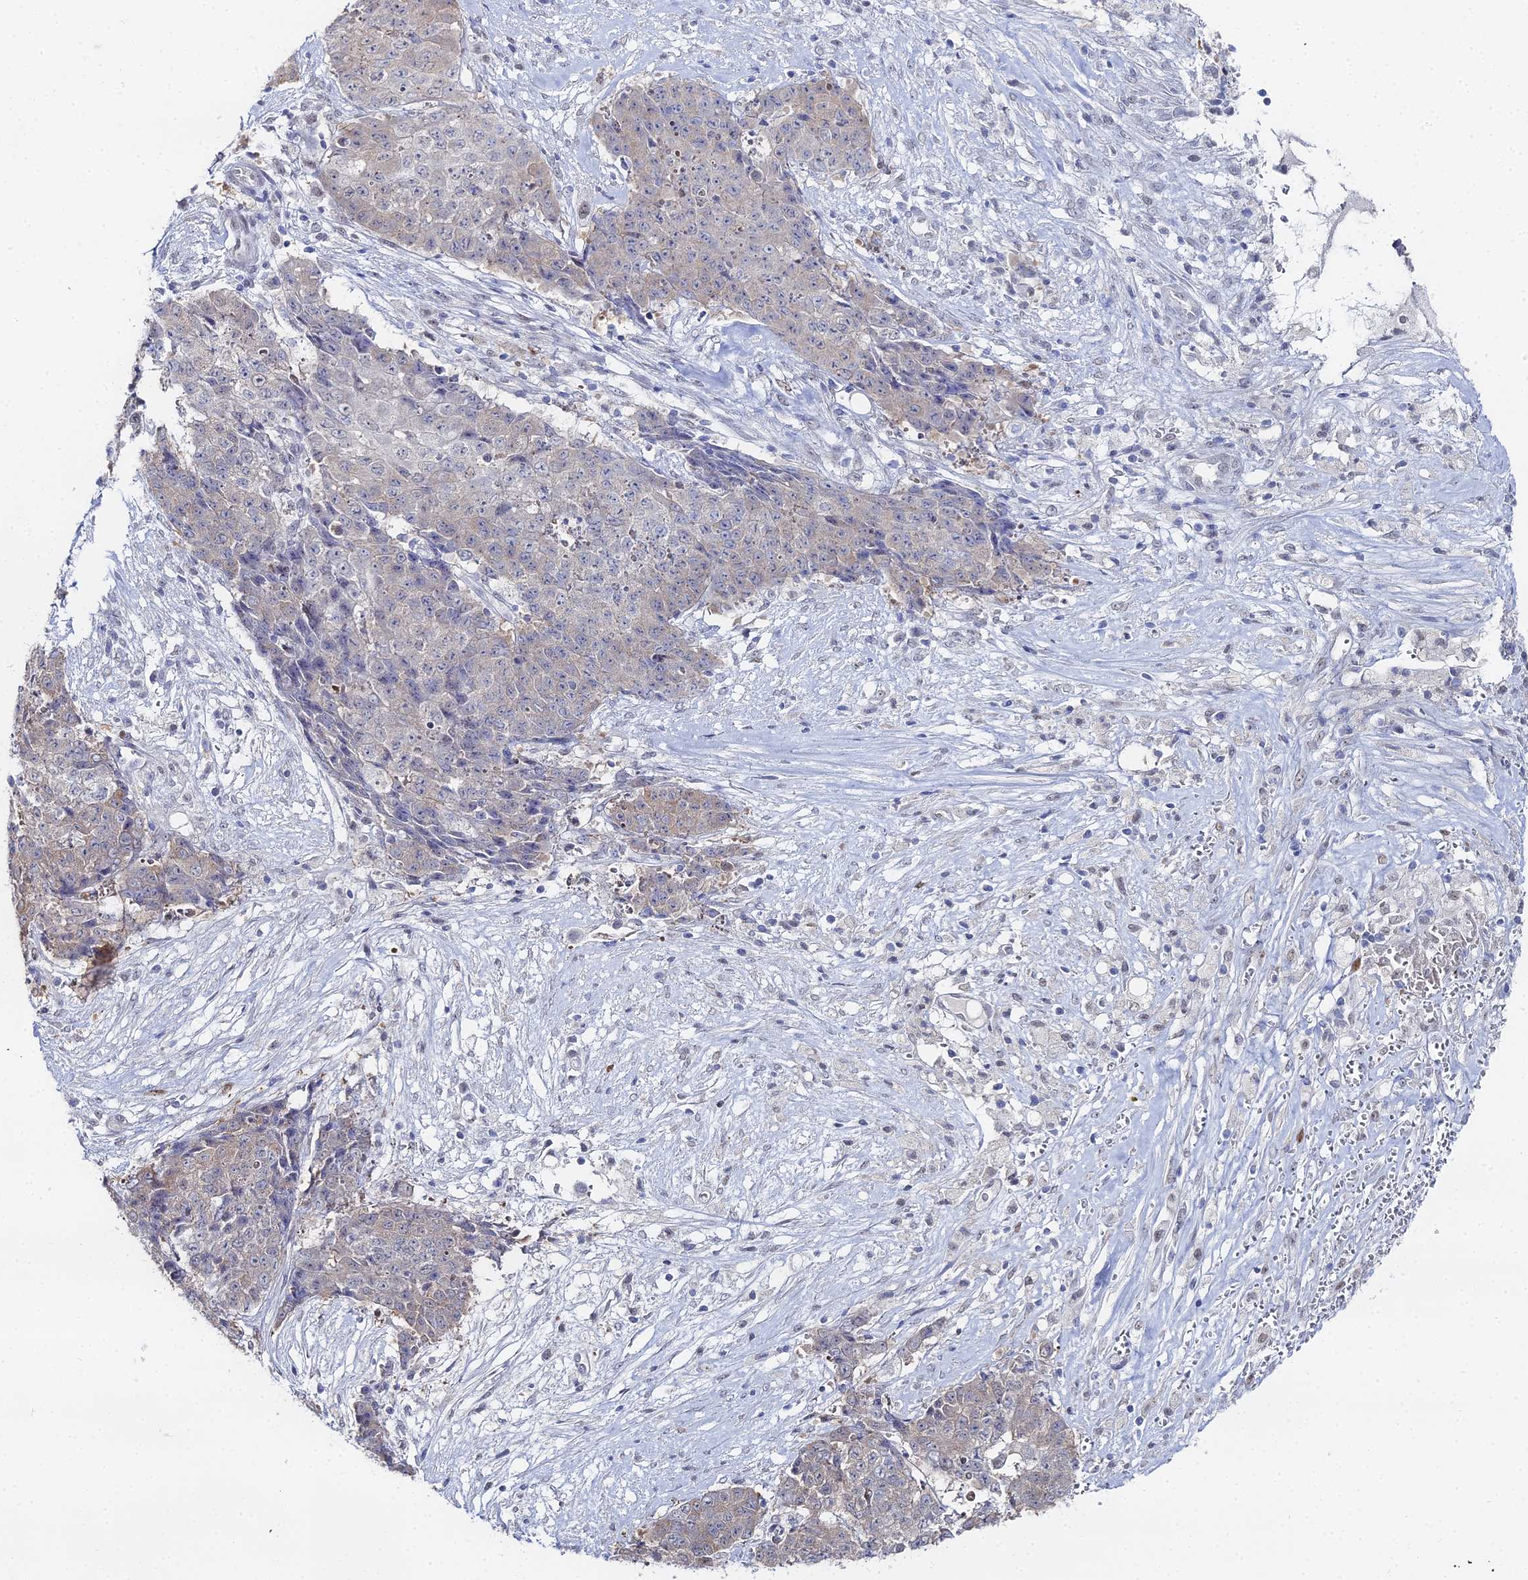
{"staining": {"intensity": "negative", "quantity": "none", "location": "none"}, "tissue": "ovarian cancer", "cell_type": "Tumor cells", "image_type": "cancer", "snomed": [{"axis": "morphology", "description": "Carcinoma, endometroid"}, {"axis": "topography", "description": "Ovary"}], "caption": "DAB immunohistochemical staining of ovarian cancer (endometroid carcinoma) reveals no significant expression in tumor cells.", "gene": "THAP4", "patient": {"sex": "female", "age": 42}}